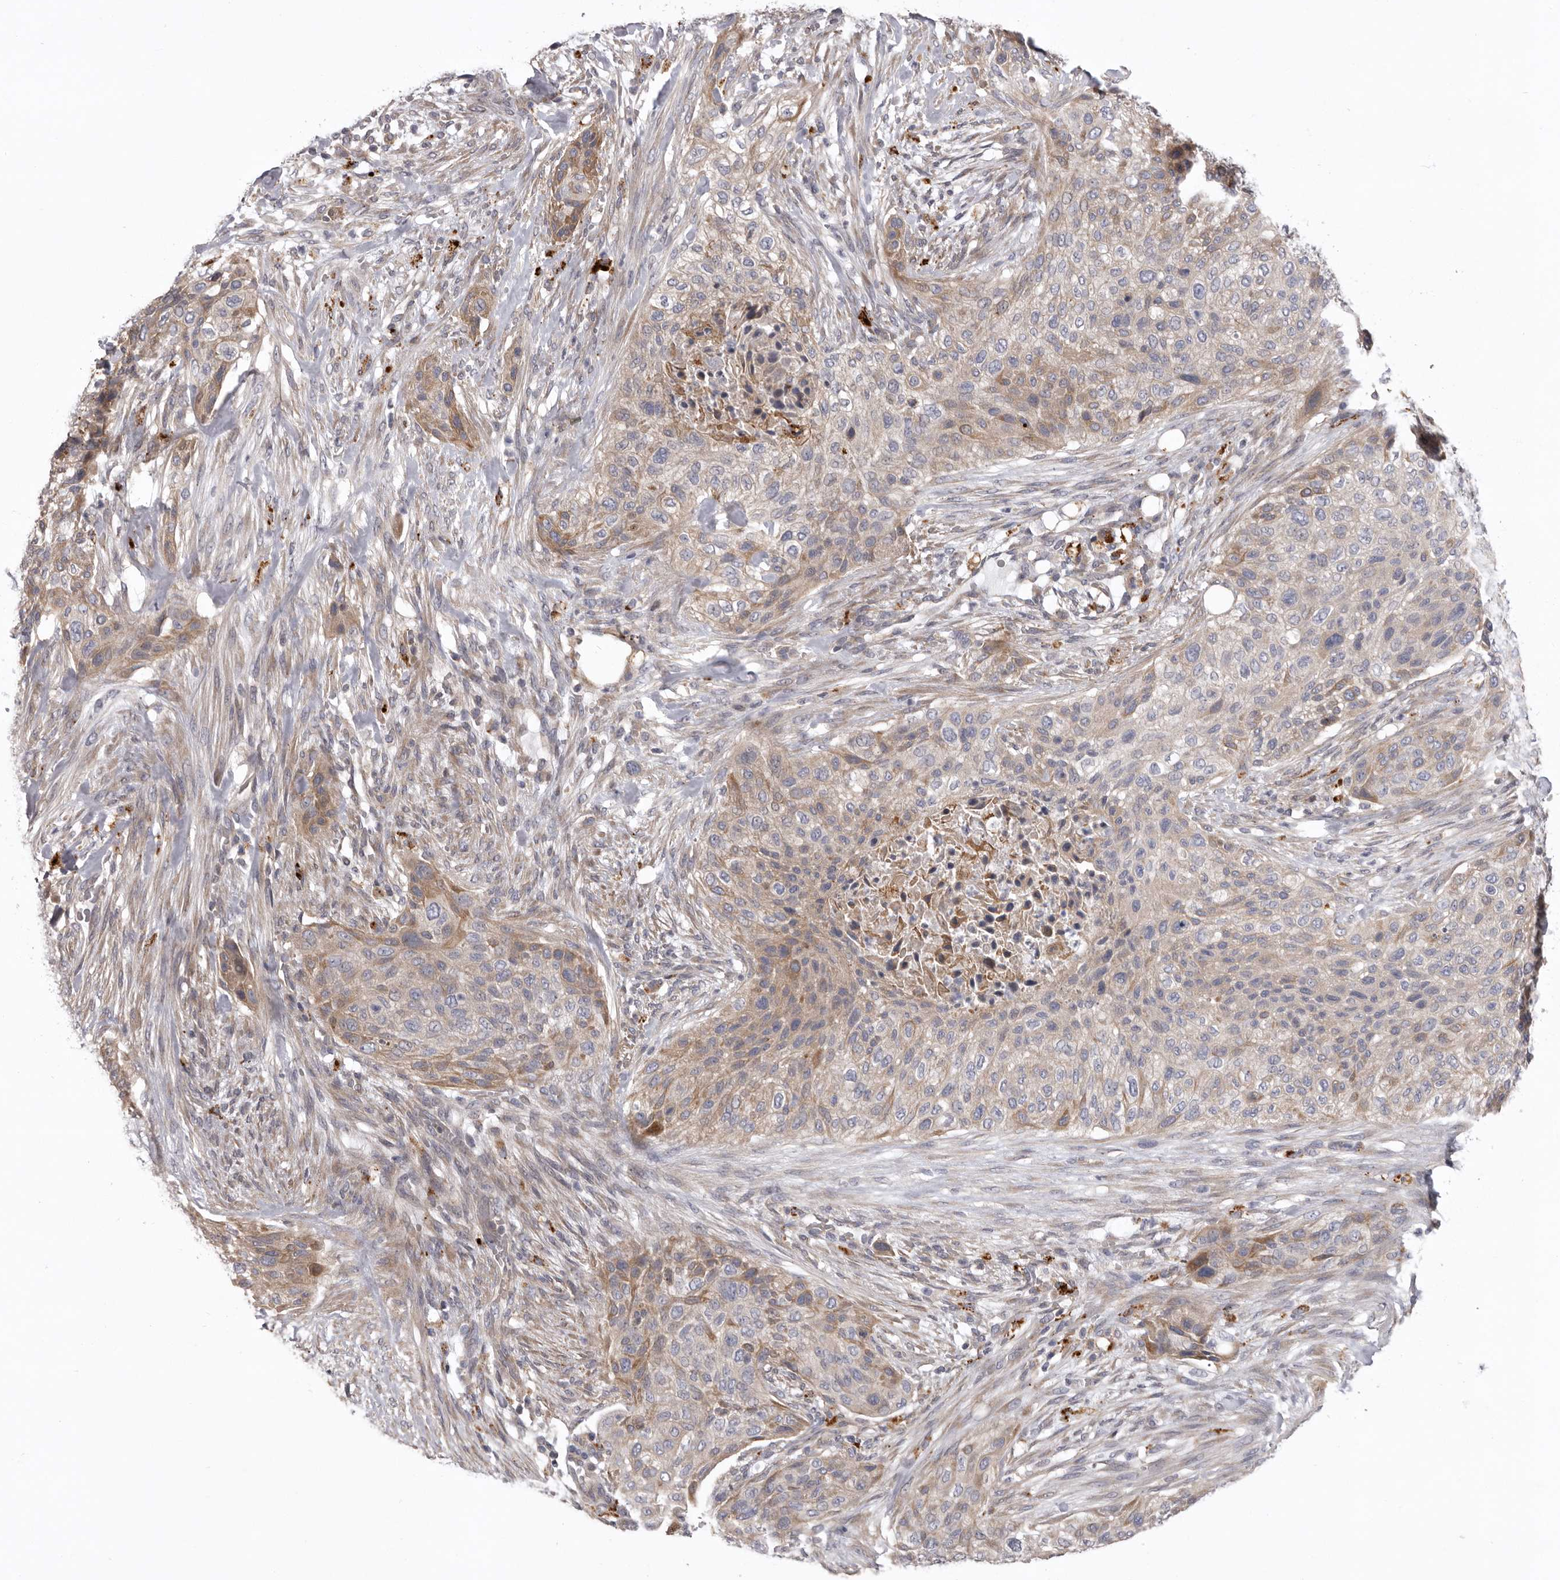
{"staining": {"intensity": "moderate", "quantity": "<25%", "location": "cytoplasmic/membranous"}, "tissue": "urothelial cancer", "cell_type": "Tumor cells", "image_type": "cancer", "snomed": [{"axis": "morphology", "description": "Urothelial carcinoma, High grade"}, {"axis": "topography", "description": "Urinary bladder"}], "caption": "A micrograph showing moderate cytoplasmic/membranous staining in about <25% of tumor cells in urothelial cancer, as visualized by brown immunohistochemical staining.", "gene": "WDR47", "patient": {"sex": "male", "age": 35}}